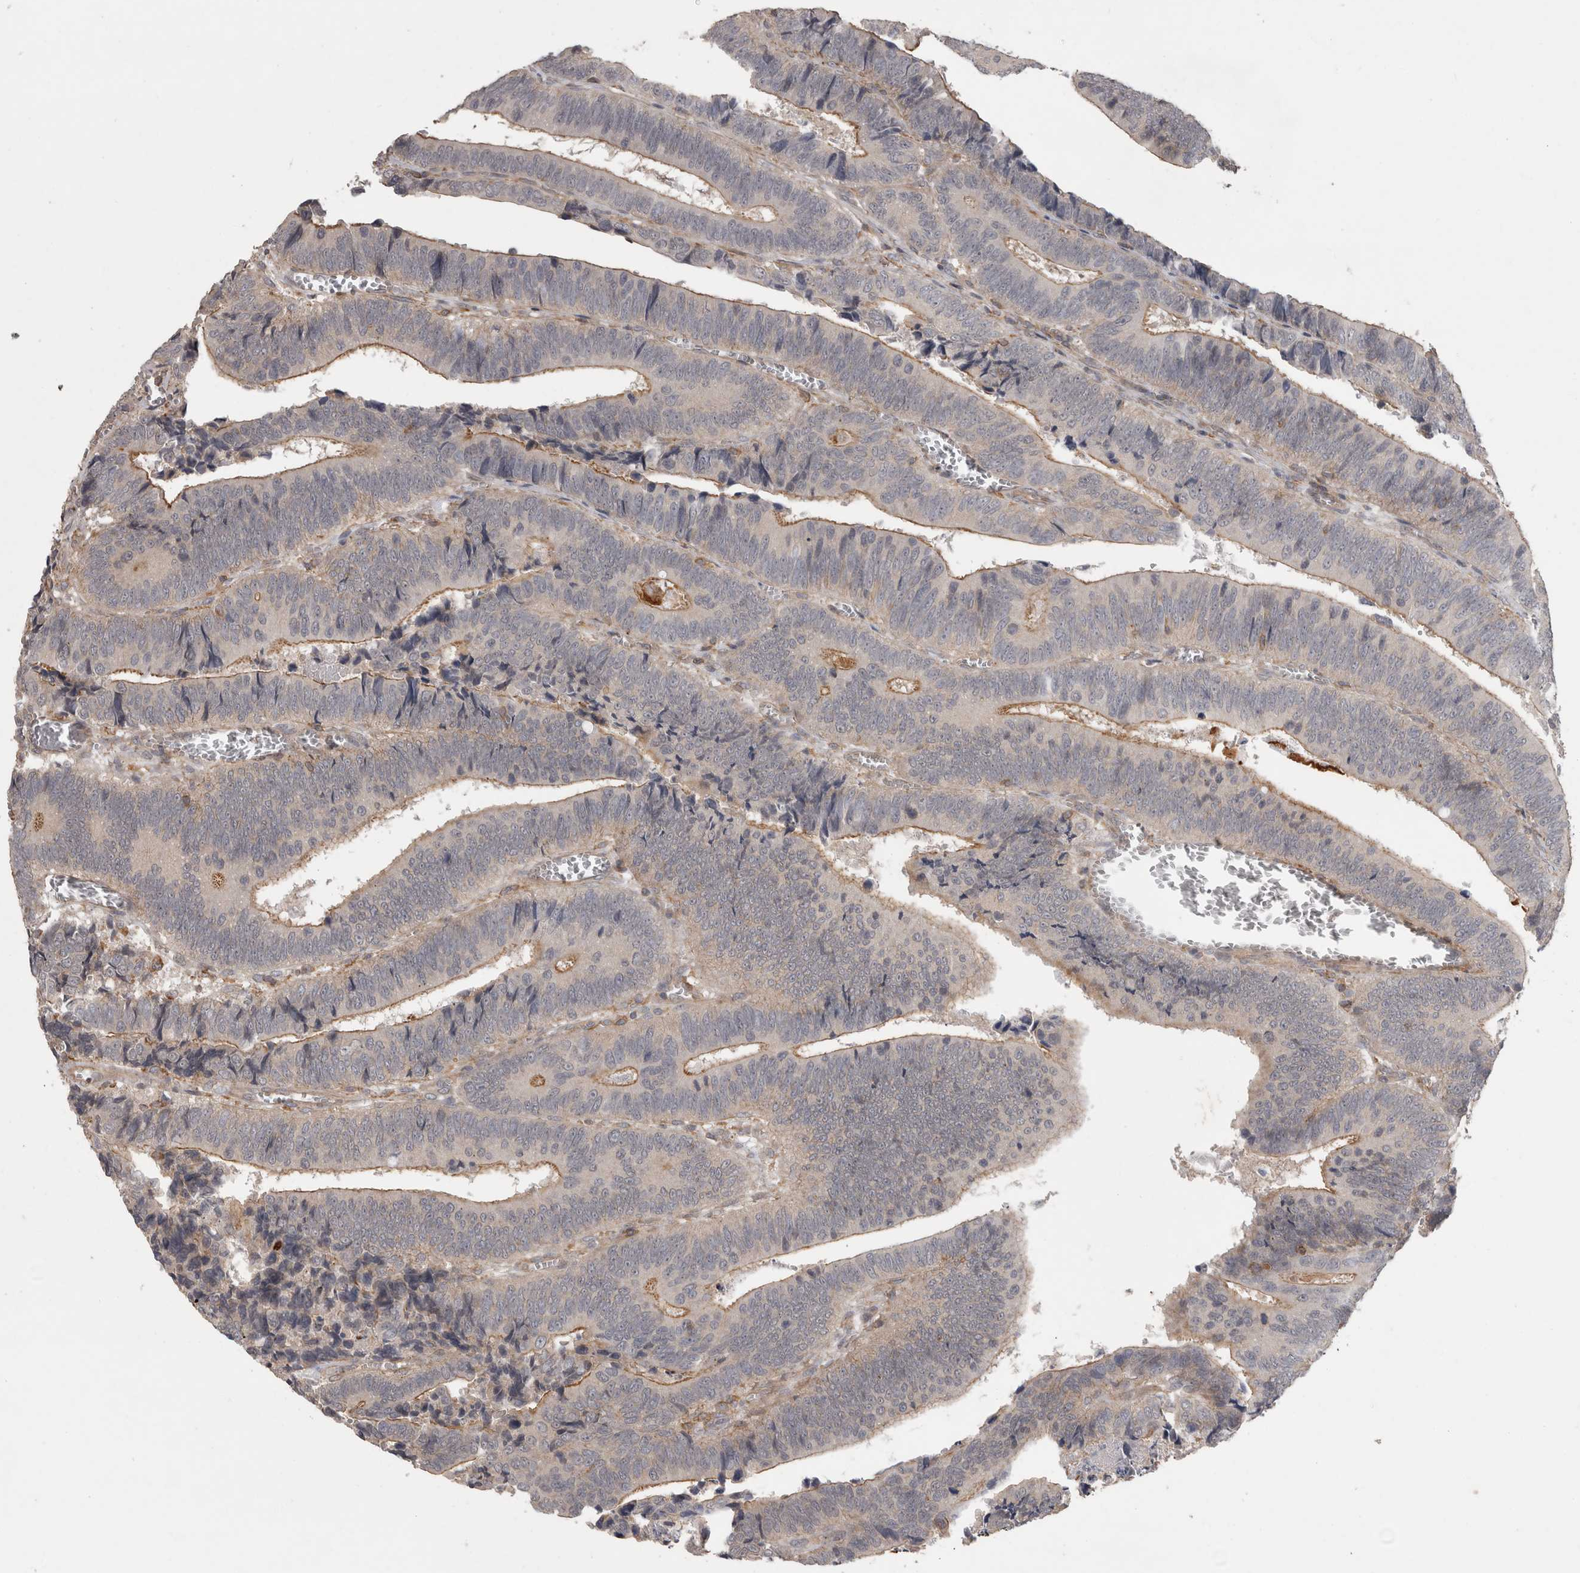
{"staining": {"intensity": "moderate", "quantity": "25%-75%", "location": "cytoplasmic/membranous"}, "tissue": "colorectal cancer", "cell_type": "Tumor cells", "image_type": "cancer", "snomed": [{"axis": "morphology", "description": "Inflammation, NOS"}, {"axis": "morphology", "description": "Adenocarcinoma, NOS"}, {"axis": "topography", "description": "Colon"}], "caption": "Protein expression analysis of colorectal cancer (adenocarcinoma) exhibits moderate cytoplasmic/membranous expression in approximately 25%-75% of tumor cells.", "gene": "SPATA48", "patient": {"sex": "male", "age": 72}}